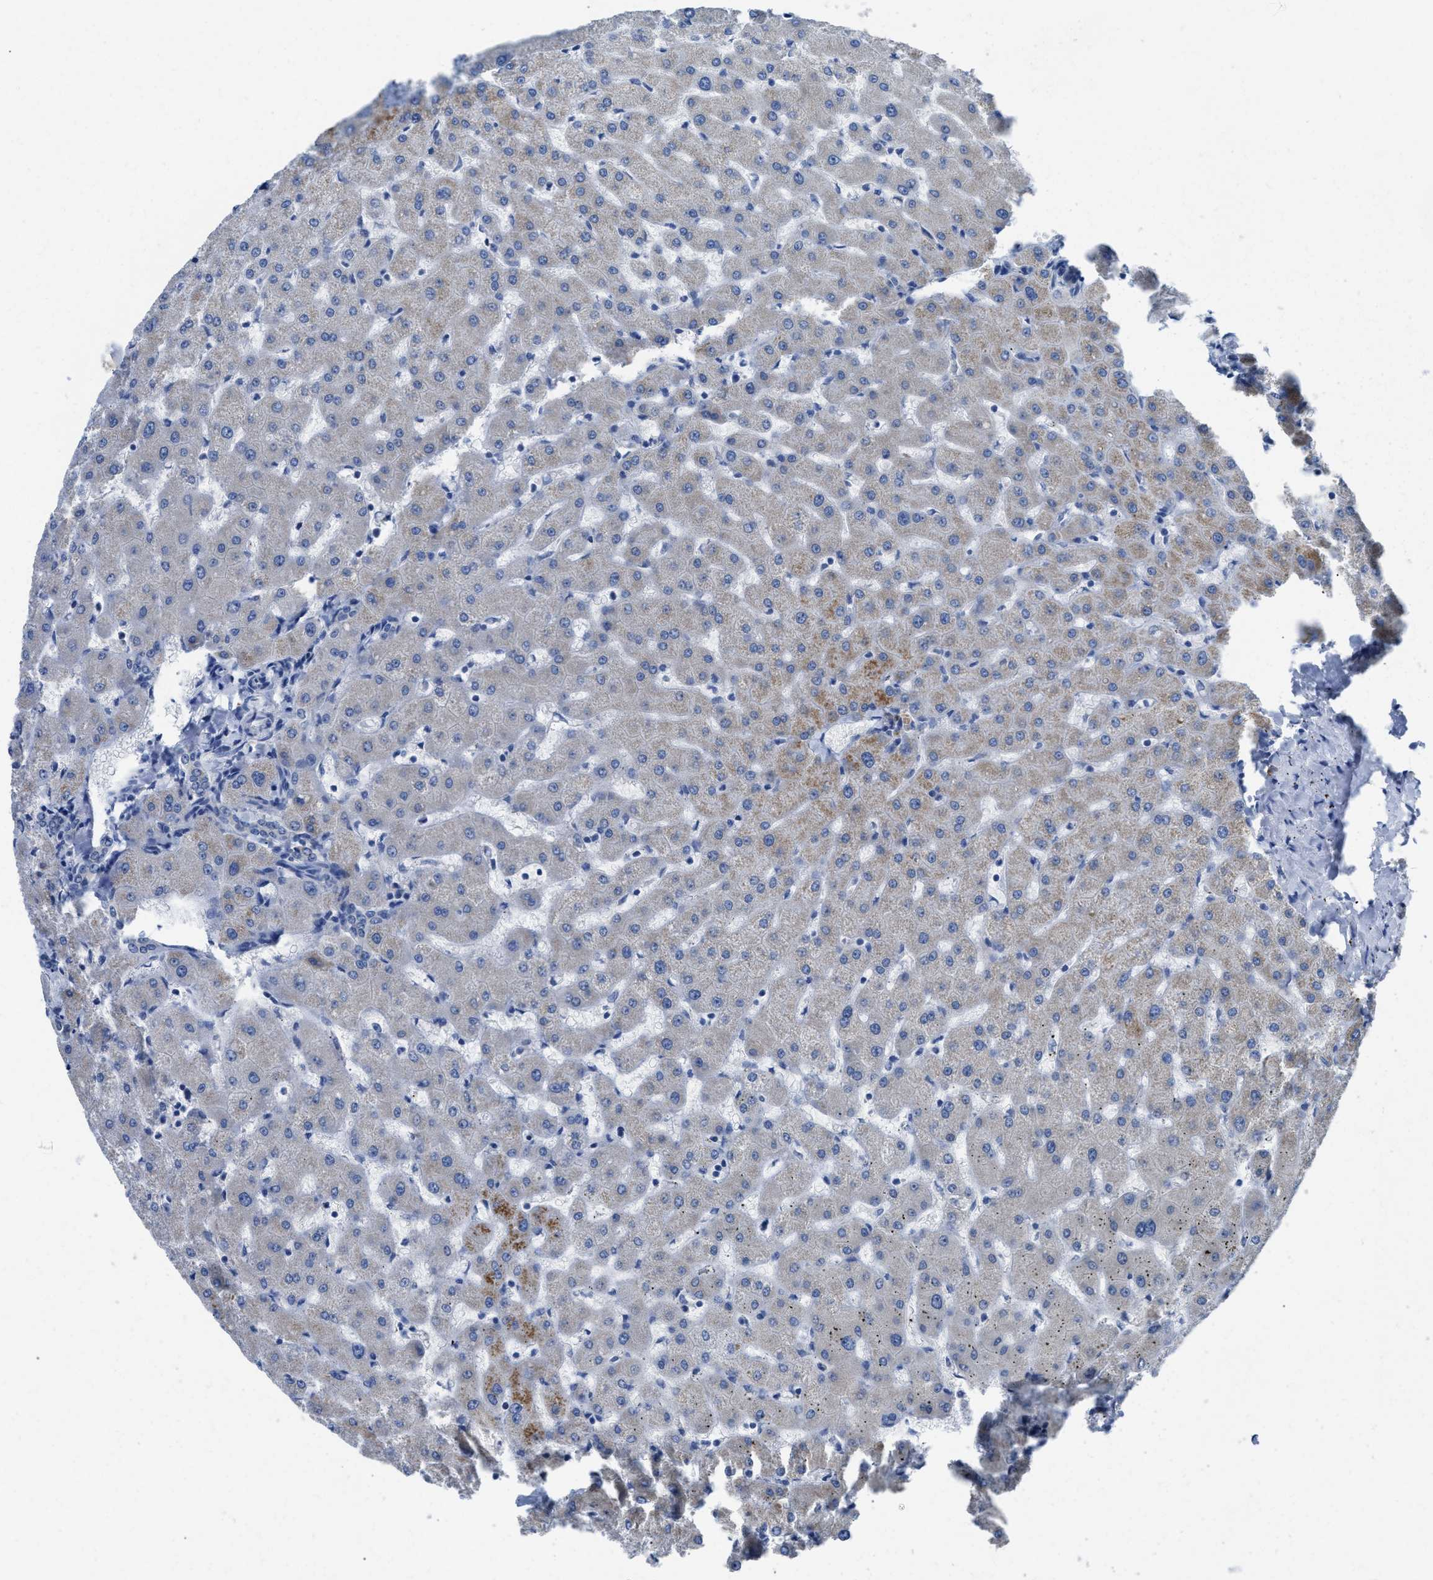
{"staining": {"intensity": "negative", "quantity": "none", "location": "none"}, "tissue": "liver", "cell_type": "Cholangiocytes", "image_type": "normal", "snomed": [{"axis": "morphology", "description": "Normal tissue, NOS"}, {"axis": "topography", "description": "Liver"}], "caption": "Protein analysis of unremarkable liver shows no significant expression in cholangiocytes.", "gene": "ETFA", "patient": {"sex": "female", "age": 63}}